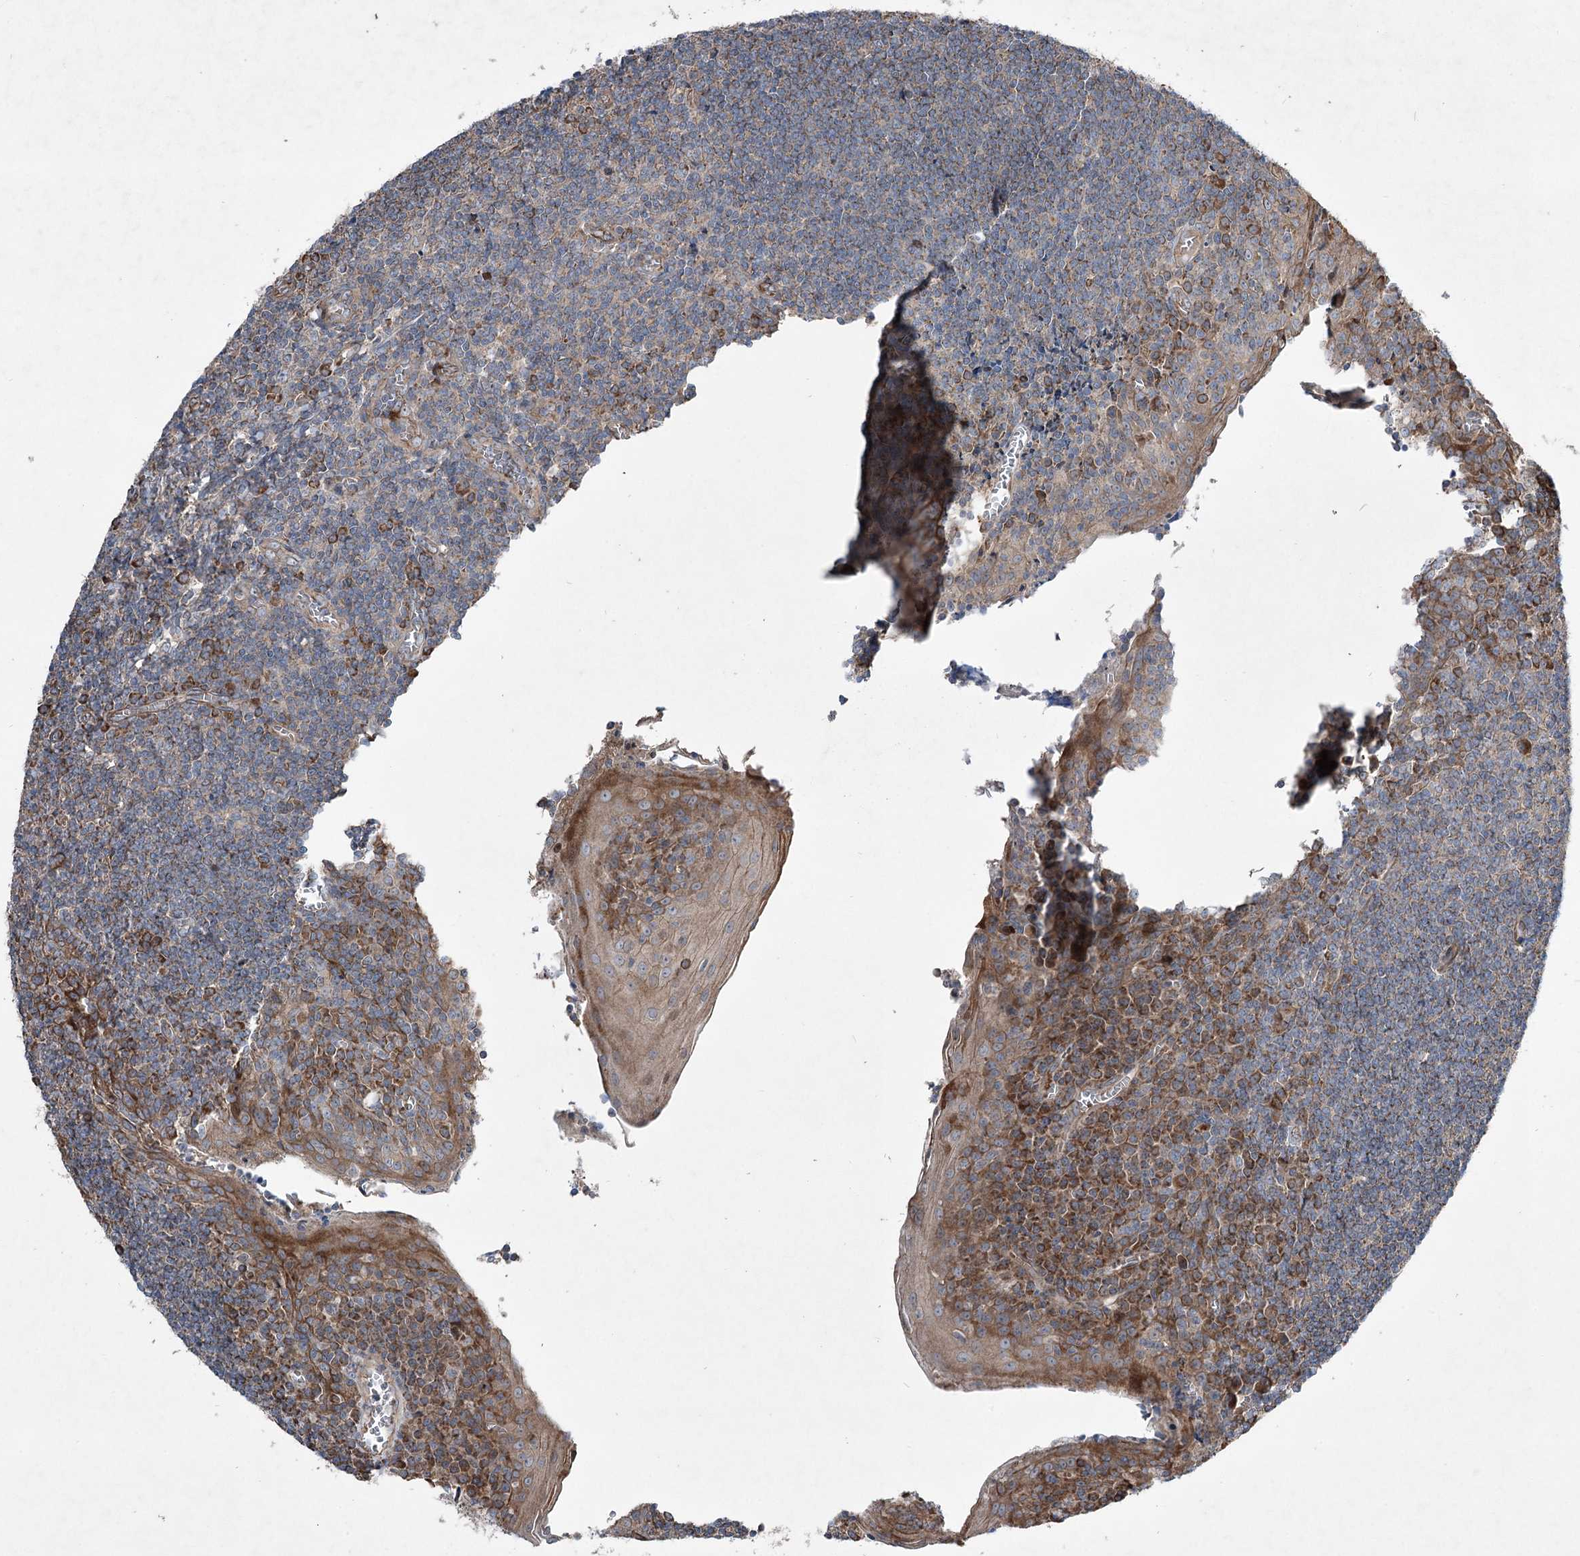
{"staining": {"intensity": "weak", "quantity": "<25%", "location": "cytoplasmic/membranous"}, "tissue": "tonsil", "cell_type": "Germinal center cells", "image_type": "normal", "snomed": [{"axis": "morphology", "description": "Normal tissue, NOS"}, {"axis": "topography", "description": "Tonsil"}], "caption": "The photomicrograph exhibits no significant positivity in germinal center cells of tonsil.", "gene": "SERINC5", "patient": {"sex": "male", "age": 27}}